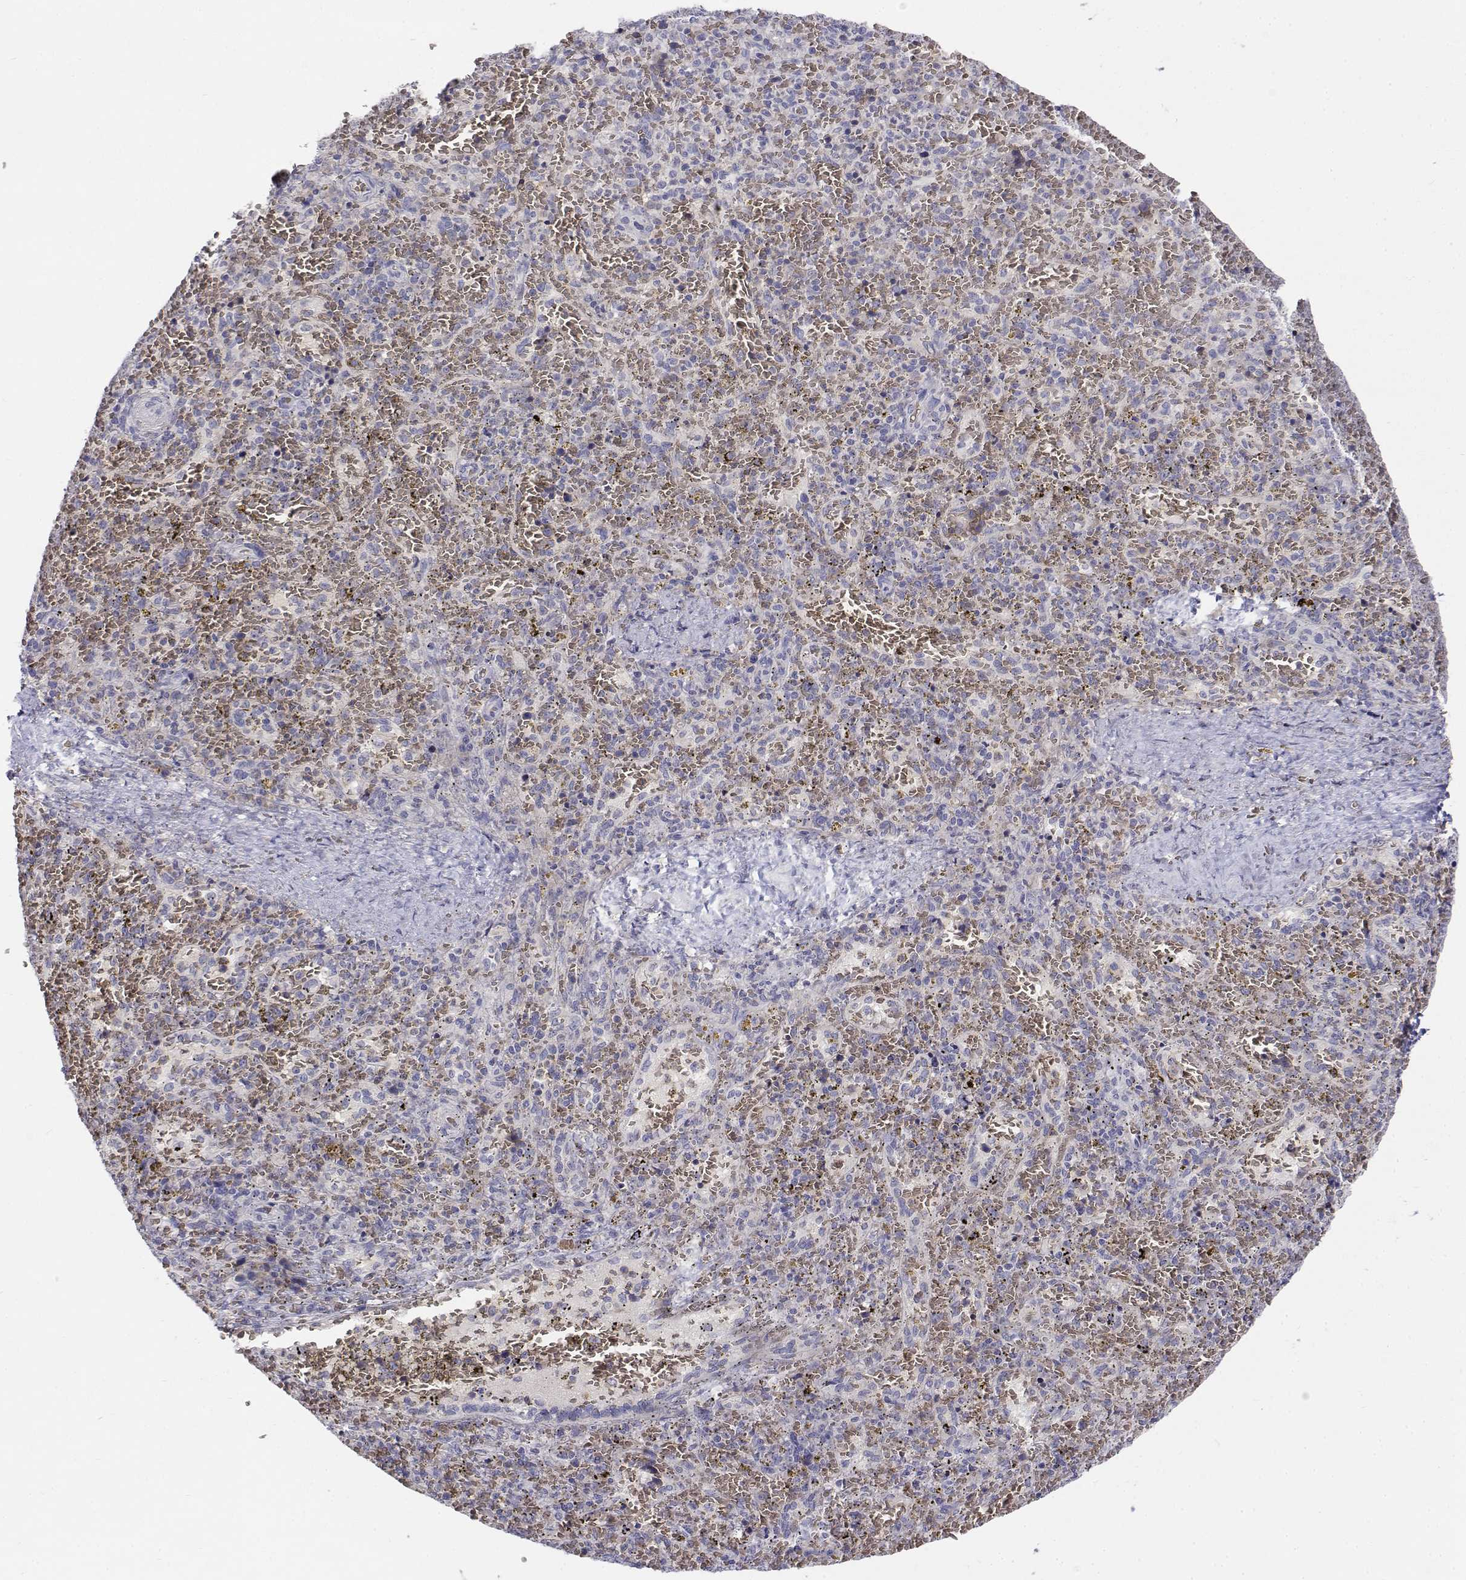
{"staining": {"intensity": "negative", "quantity": "none", "location": "none"}, "tissue": "spleen", "cell_type": "Cells in red pulp", "image_type": "normal", "snomed": [{"axis": "morphology", "description": "Normal tissue, NOS"}, {"axis": "topography", "description": "Spleen"}], "caption": "Immunohistochemistry image of benign spleen: spleen stained with DAB displays no significant protein staining in cells in red pulp. The staining is performed using DAB (3,3'-diaminobenzidine) brown chromogen with nuclei counter-stained in using hematoxylin.", "gene": "CADM1", "patient": {"sex": "female", "age": 50}}